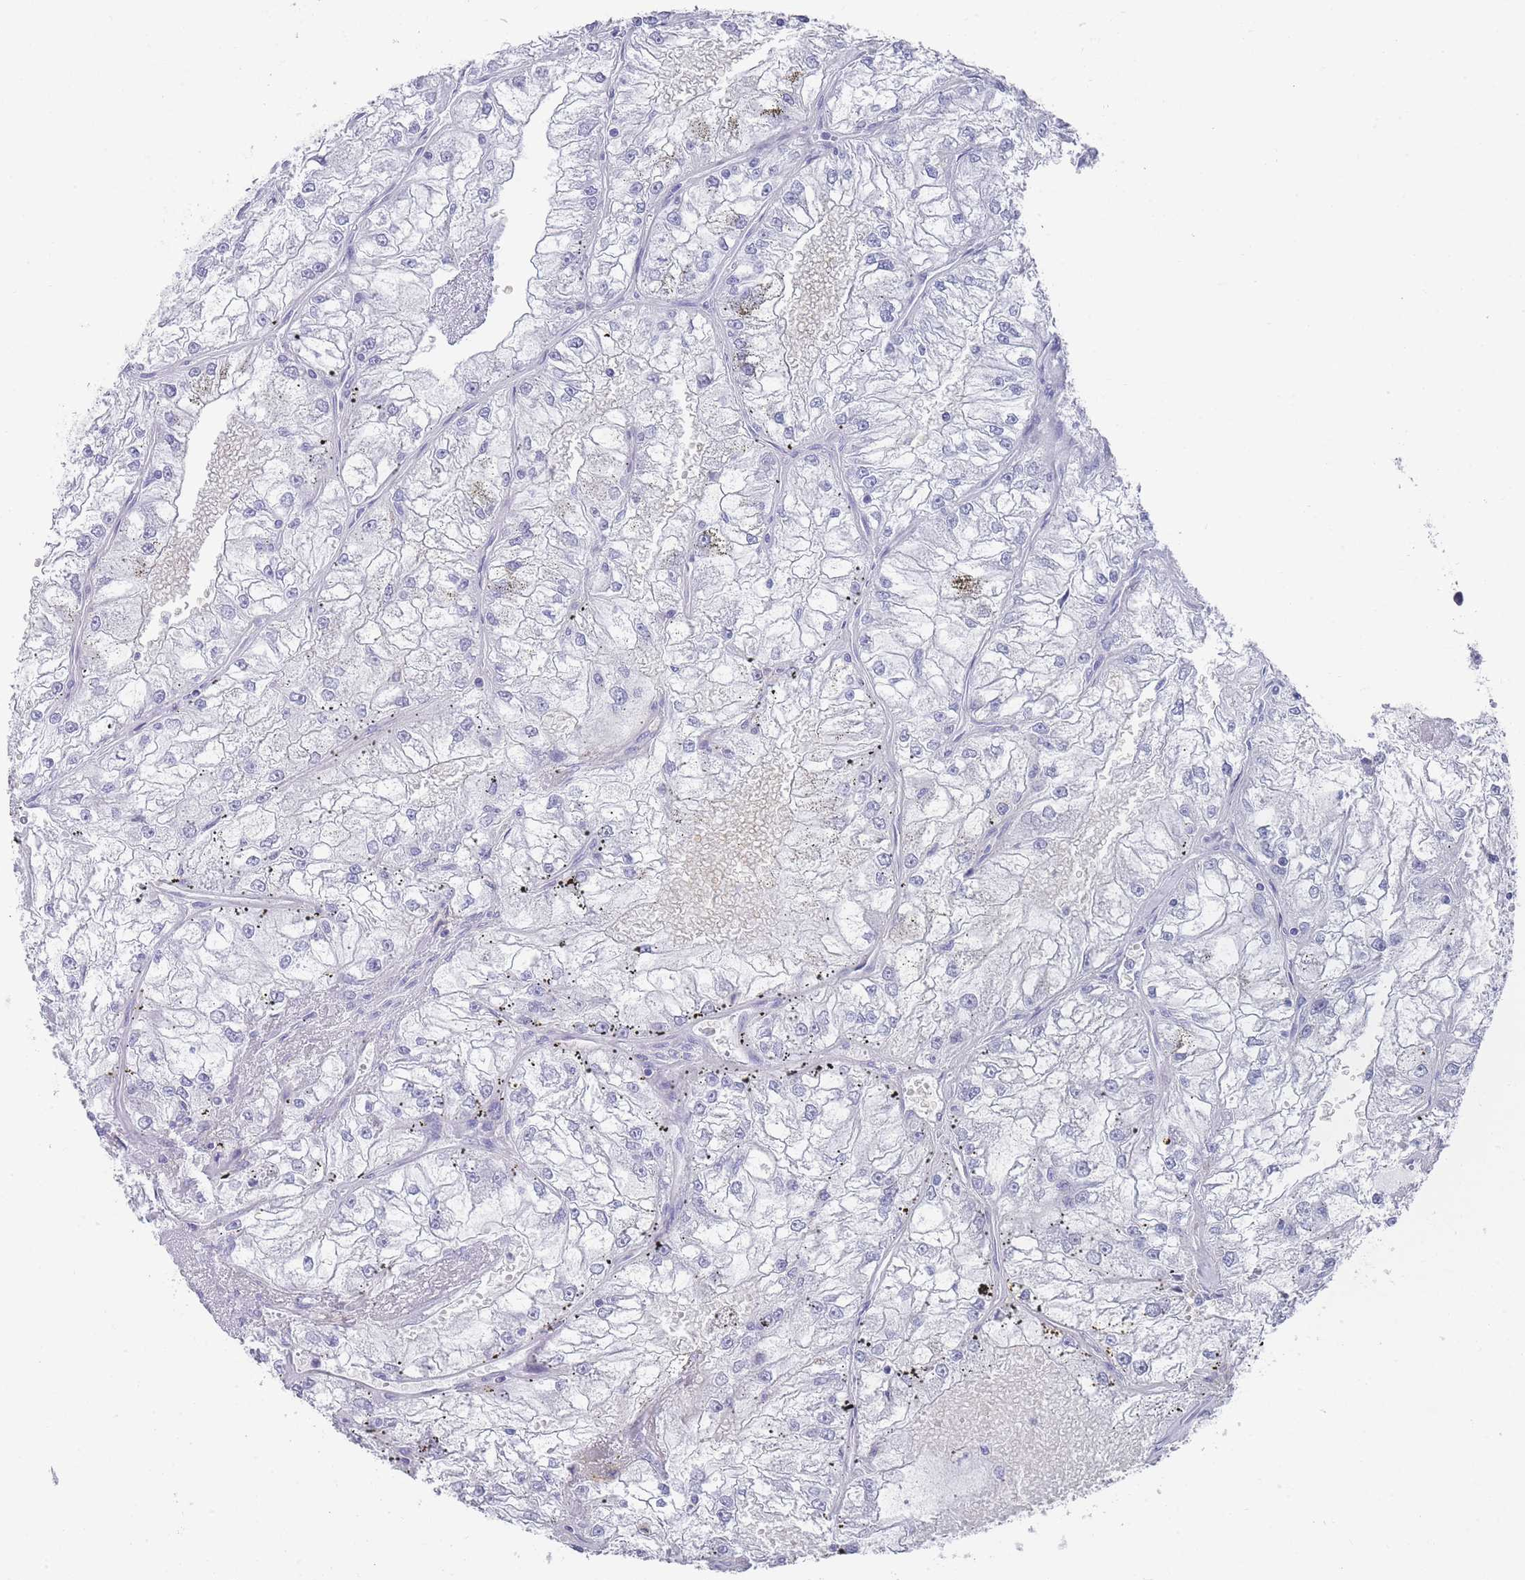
{"staining": {"intensity": "negative", "quantity": "none", "location": "none"}, "tissue": "renal cancer", "cell_type": "Tumor cells", "image_type": "cancer", "snomed": [{"axis": "morphology", "description": "Adenocarcinoma, NOS"}, {"axis": "topography", "description": "Kidney"}], "caption": "Tumor cells show no significant protein staining in renal cancer (adenocarcinoma).", "gene": "RAB2B", "patient": {"sex": "female", "age": 72}}